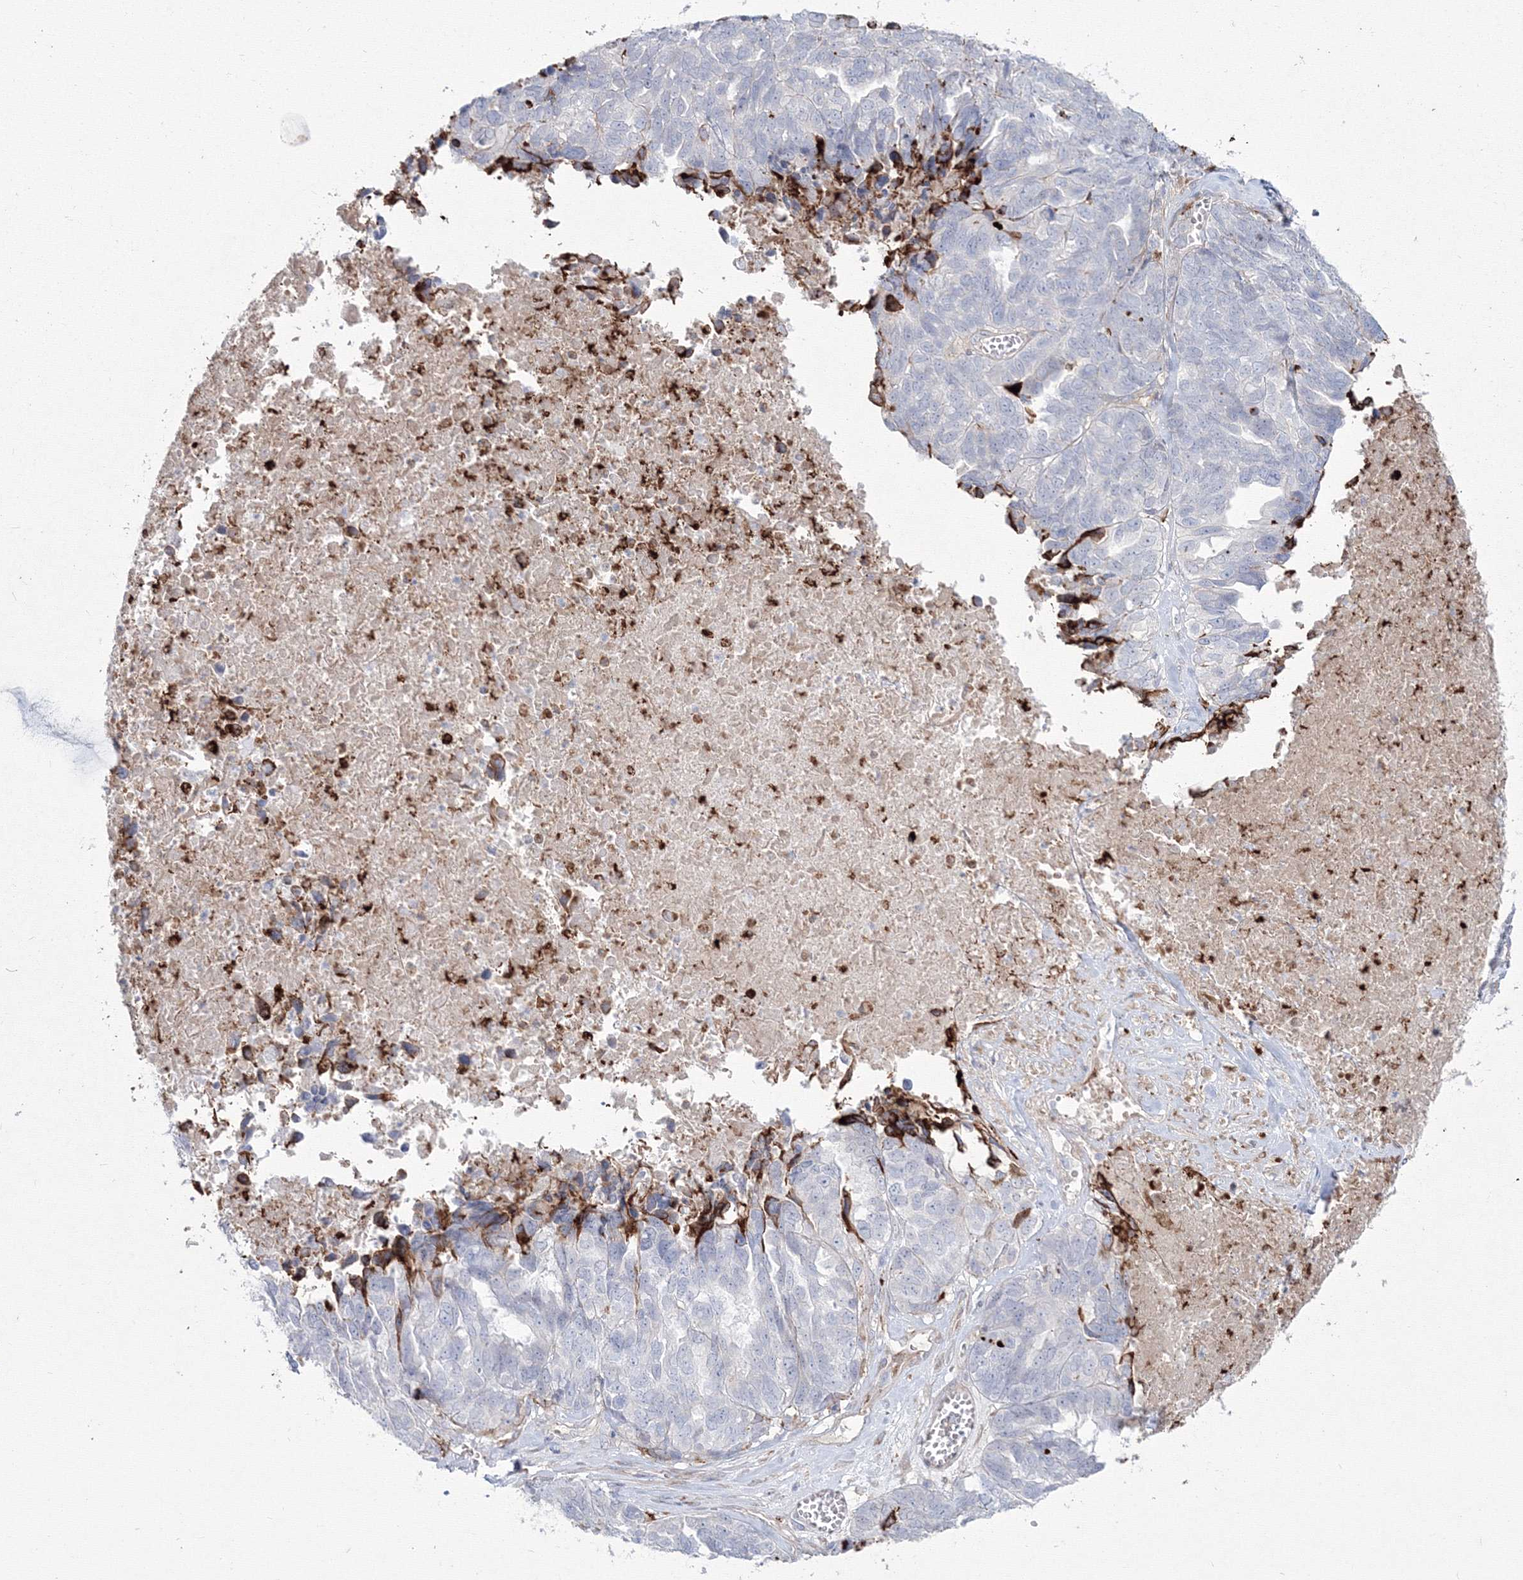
{"staining": {"intensity": "negative", "quantity": "none", "location": "none"}, "tissue": "ovarian cancer", "cell_type": "Tumor cells", "image_type": "cancer", "snomed": [{"axis": "morphology", "description": "Cystadenocarcinoma, serous, NOS"}, {"axis": "topography", "description": "Ovary"}], "caption": "This photomicrograph is of serous cystadenocarcinoma (ovarian) stained with immunohistochemistry (IHC) to label a protein in brown with the nuclei are counter-stained blue. There is no positivity in tumor cells. (Brightfield microscopy of DAB (3,3'-diaminobenzidine) immunohistochemistry (IHC) at high magnification).", "gene": "HYAL2", "patient": {"sex": "female", "age": 79}}